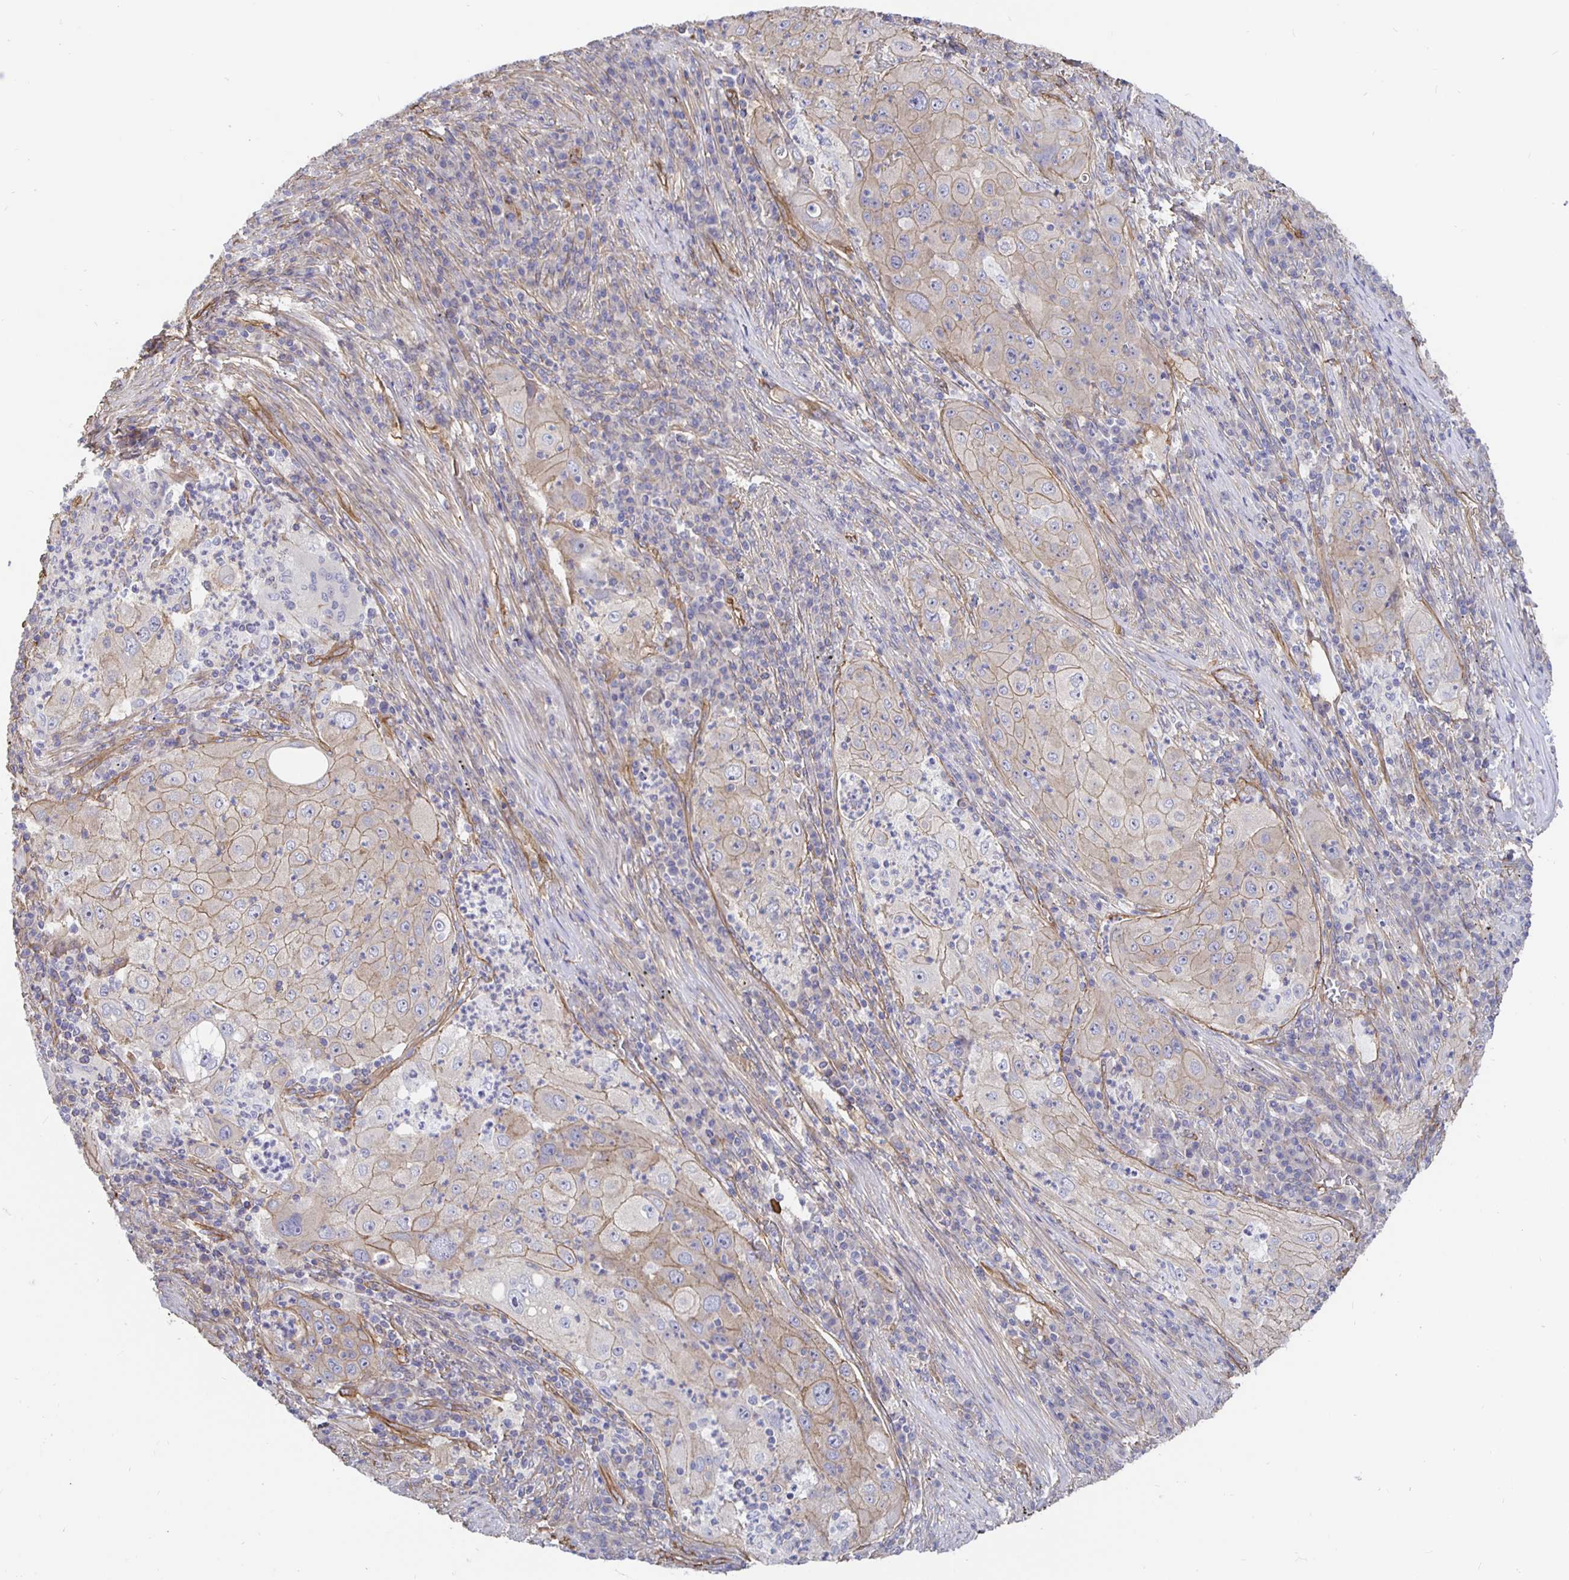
{"staining": {"intensity": "weak", "quantity": "25%-75%", "location": "cytoplasmic/membranous"}, "tissue": "lung cancer", "cell_type": "Tumor cells", "image_type": "cancer", "snomed": [{"axis": "morphology", "description": "Squamous cell carcinoma, NOS"}, {"axis": "topography", "description": "Lung"}], "caption": "Tumor cells show low levels of weak cytoplasmic/membranous staining in about 25%-75% of cells in lung cancer. (Stains: DAB (3,3'-diaminobenzidine) in brown, nuclei in blue, Microscopy: brightfield microscopy at high magnification).", "gene": "ARHGEF39", "patient": {"sex": "female", "age": 59}}